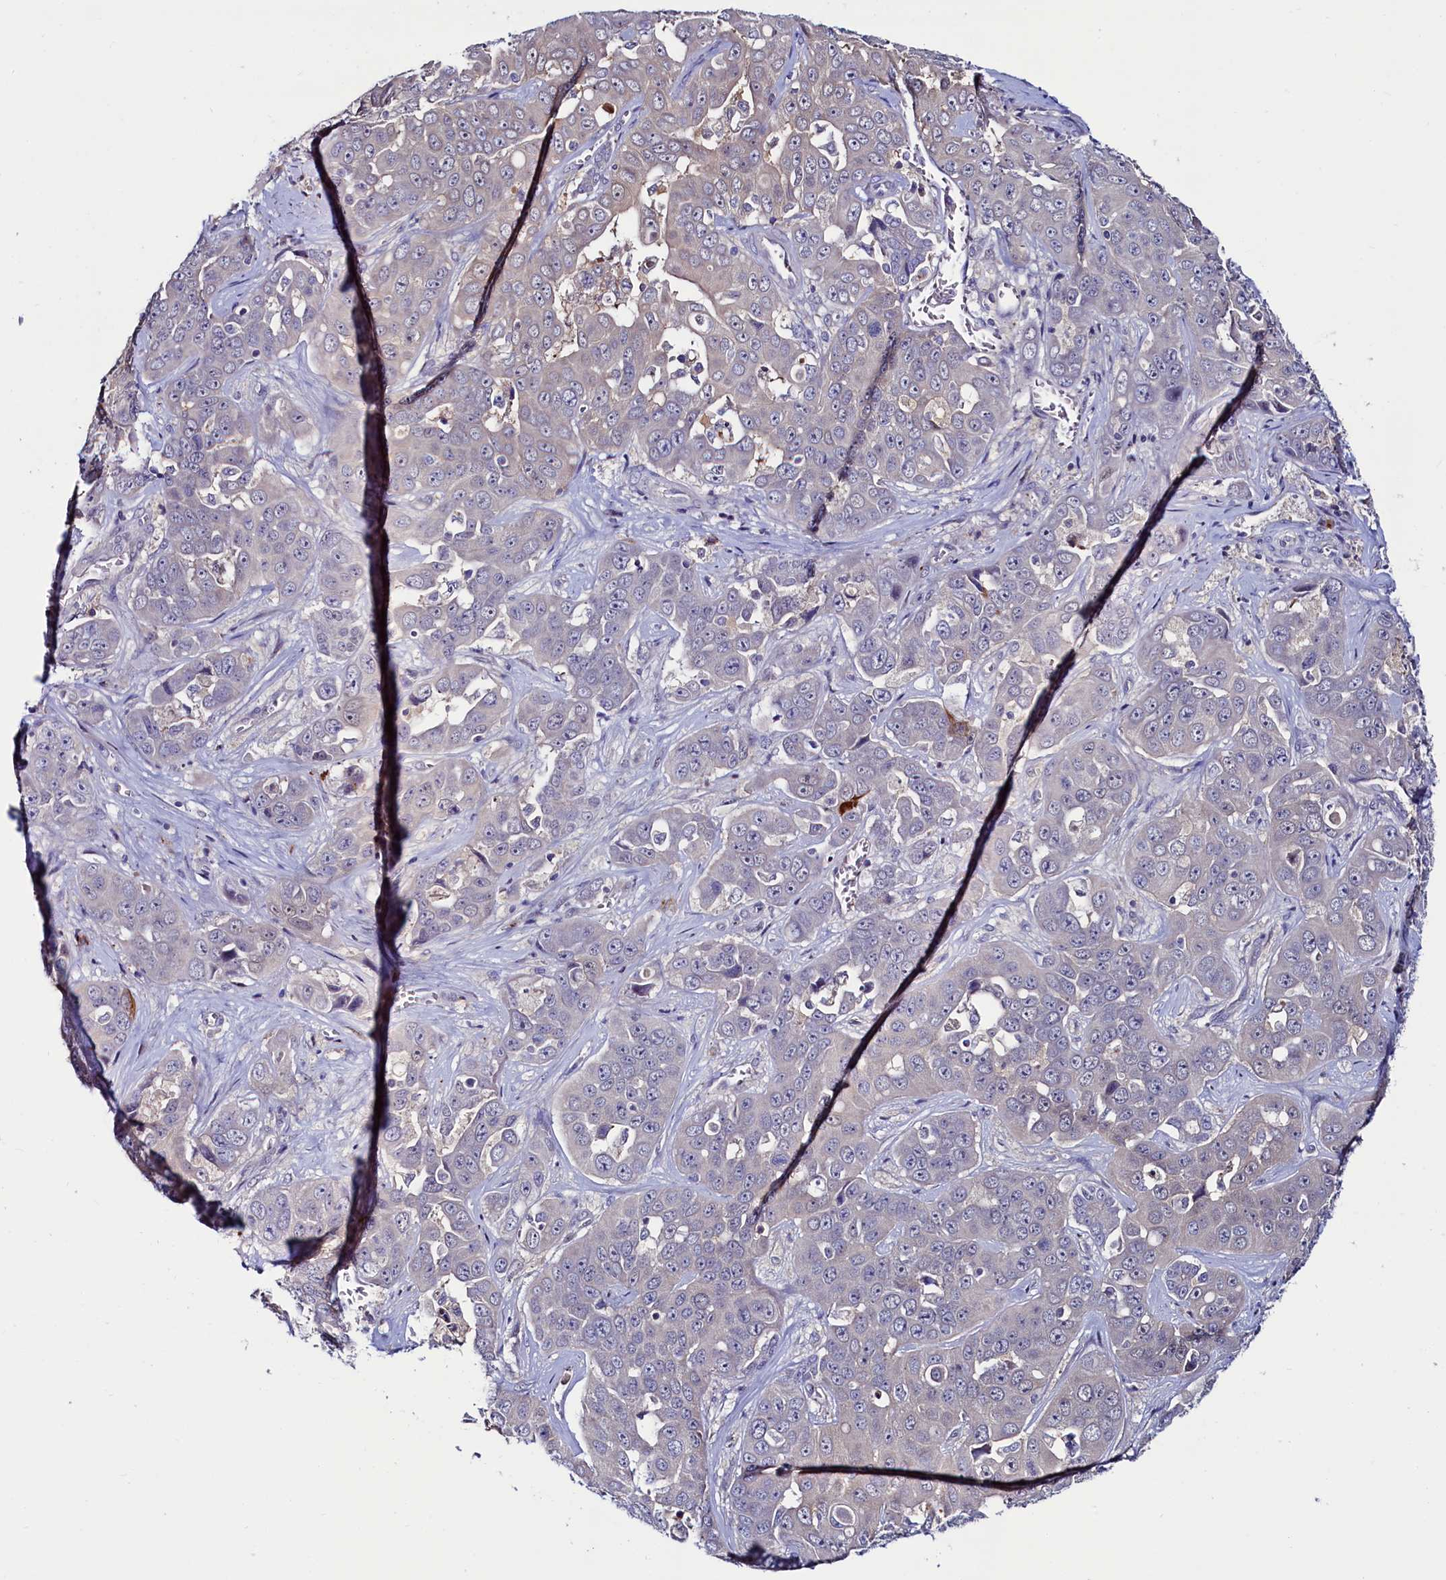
{"staining": {"intensity": "negative", "quantity": "none", "location": "none"}, "tissue": "liver cancer", "cell_type": "Tumor cells", "image_type": "cancer", "snomed": [{"axis": "morphology", "description": "Cholangiocarcinoma"}, {"axis": "topography", "description": "Liver"}], "caption": "Immunohistochemical staining of liver cancer demonstrates no significant expression in tumor cells. (Immunohistochemistry, brightfield microscopy, high magnification).", "gene": "ASTE1", "patient": {"sex": "female", "age": 52}}